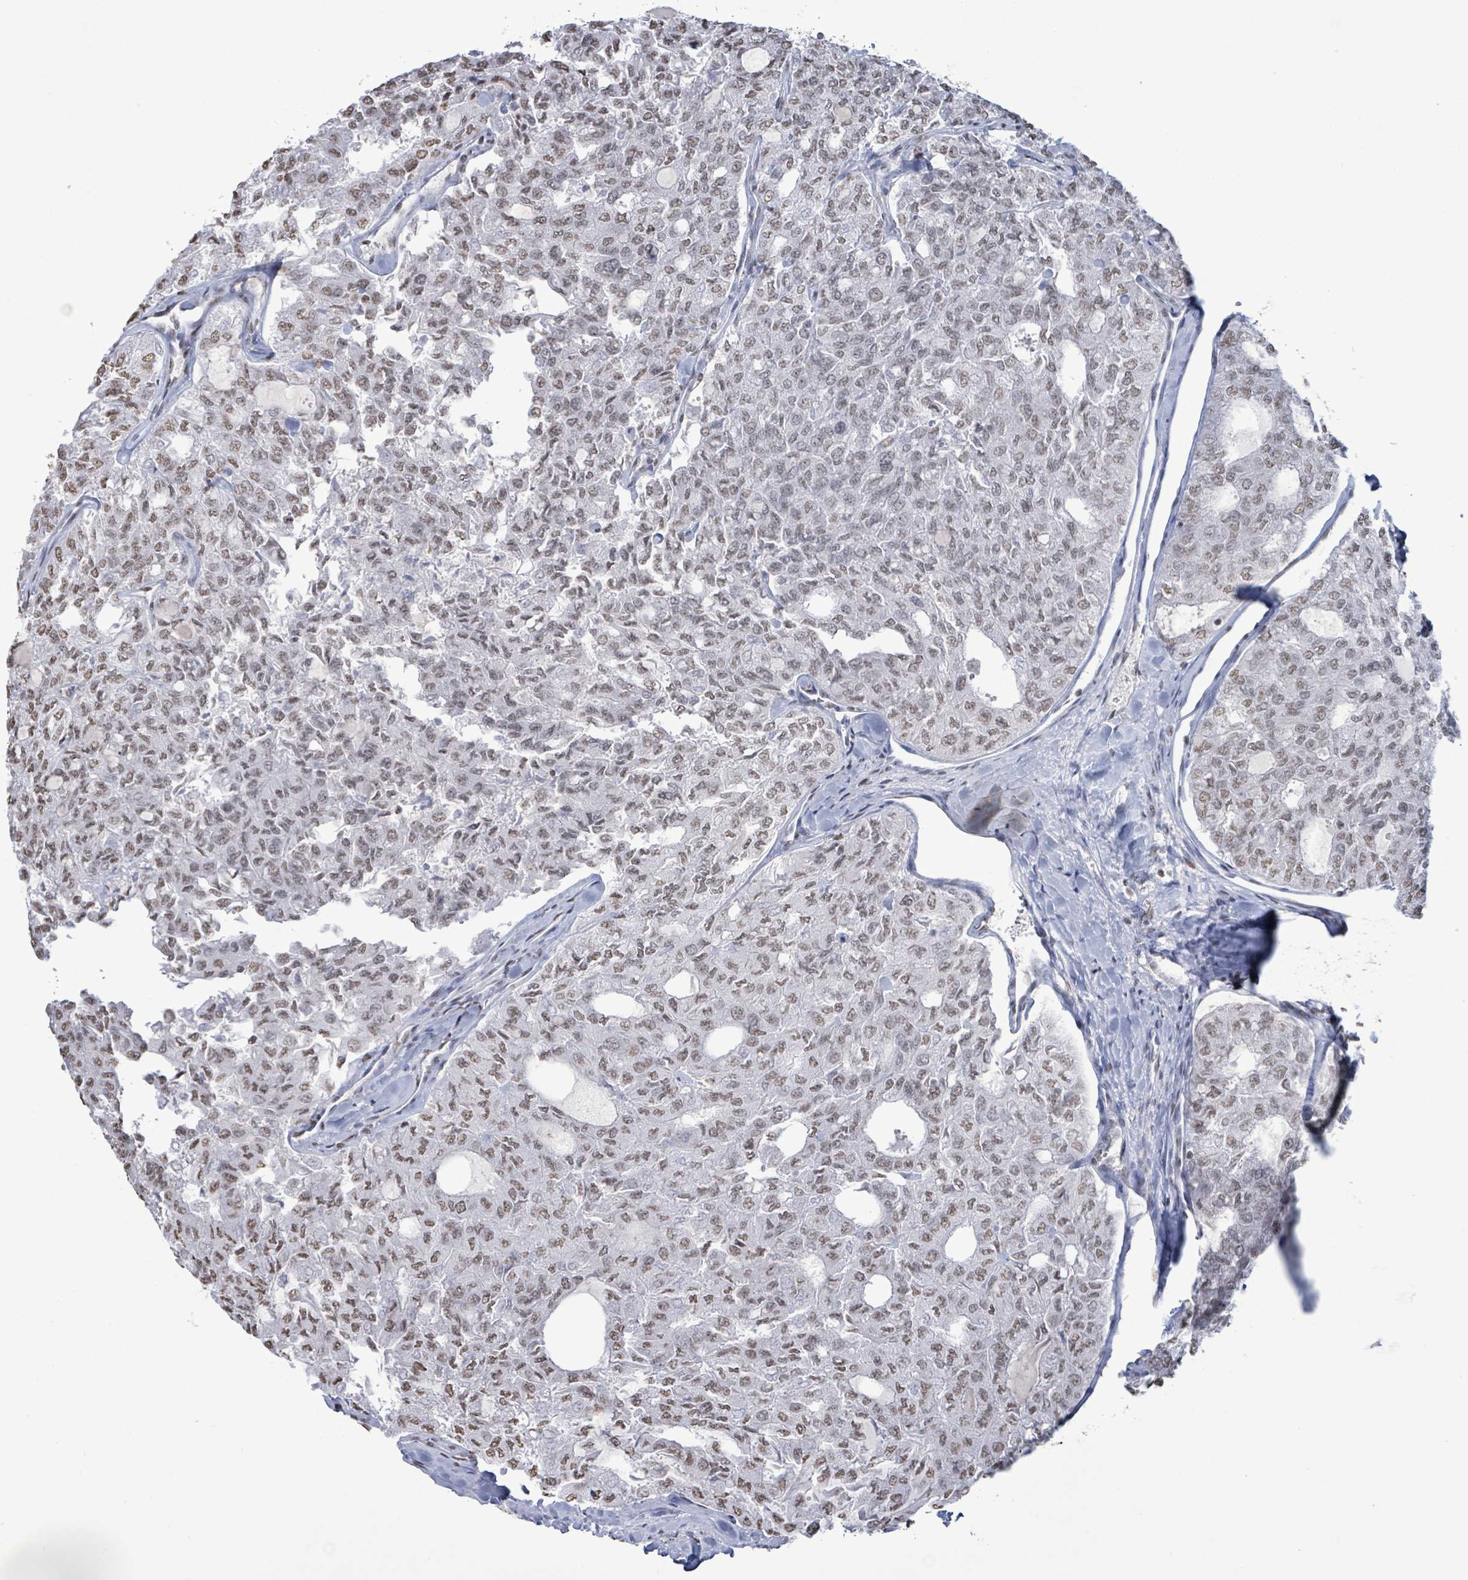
{"staining": {"intensity": "weak", "quantity": ">75%", "location": "nuclear"}, "tissue": "thyroid cancer", "cell_type": "Tumor cells", "image_type": "cancer", "snomed": [{"axis": "morphology", "description": "Follicular adenoma carcinoma, NOS"}, {"axis": "topography", "description": "Thyroid gland"}], "caption": "Follicular adenoma carcinoma (thyroid) was stained to show a protein in brown. There is low levels of weak nuclear staining in approximately >75% of tumor cells.", "gene": "SAMD14", "patient": {"sex": "male", "age": 75}}